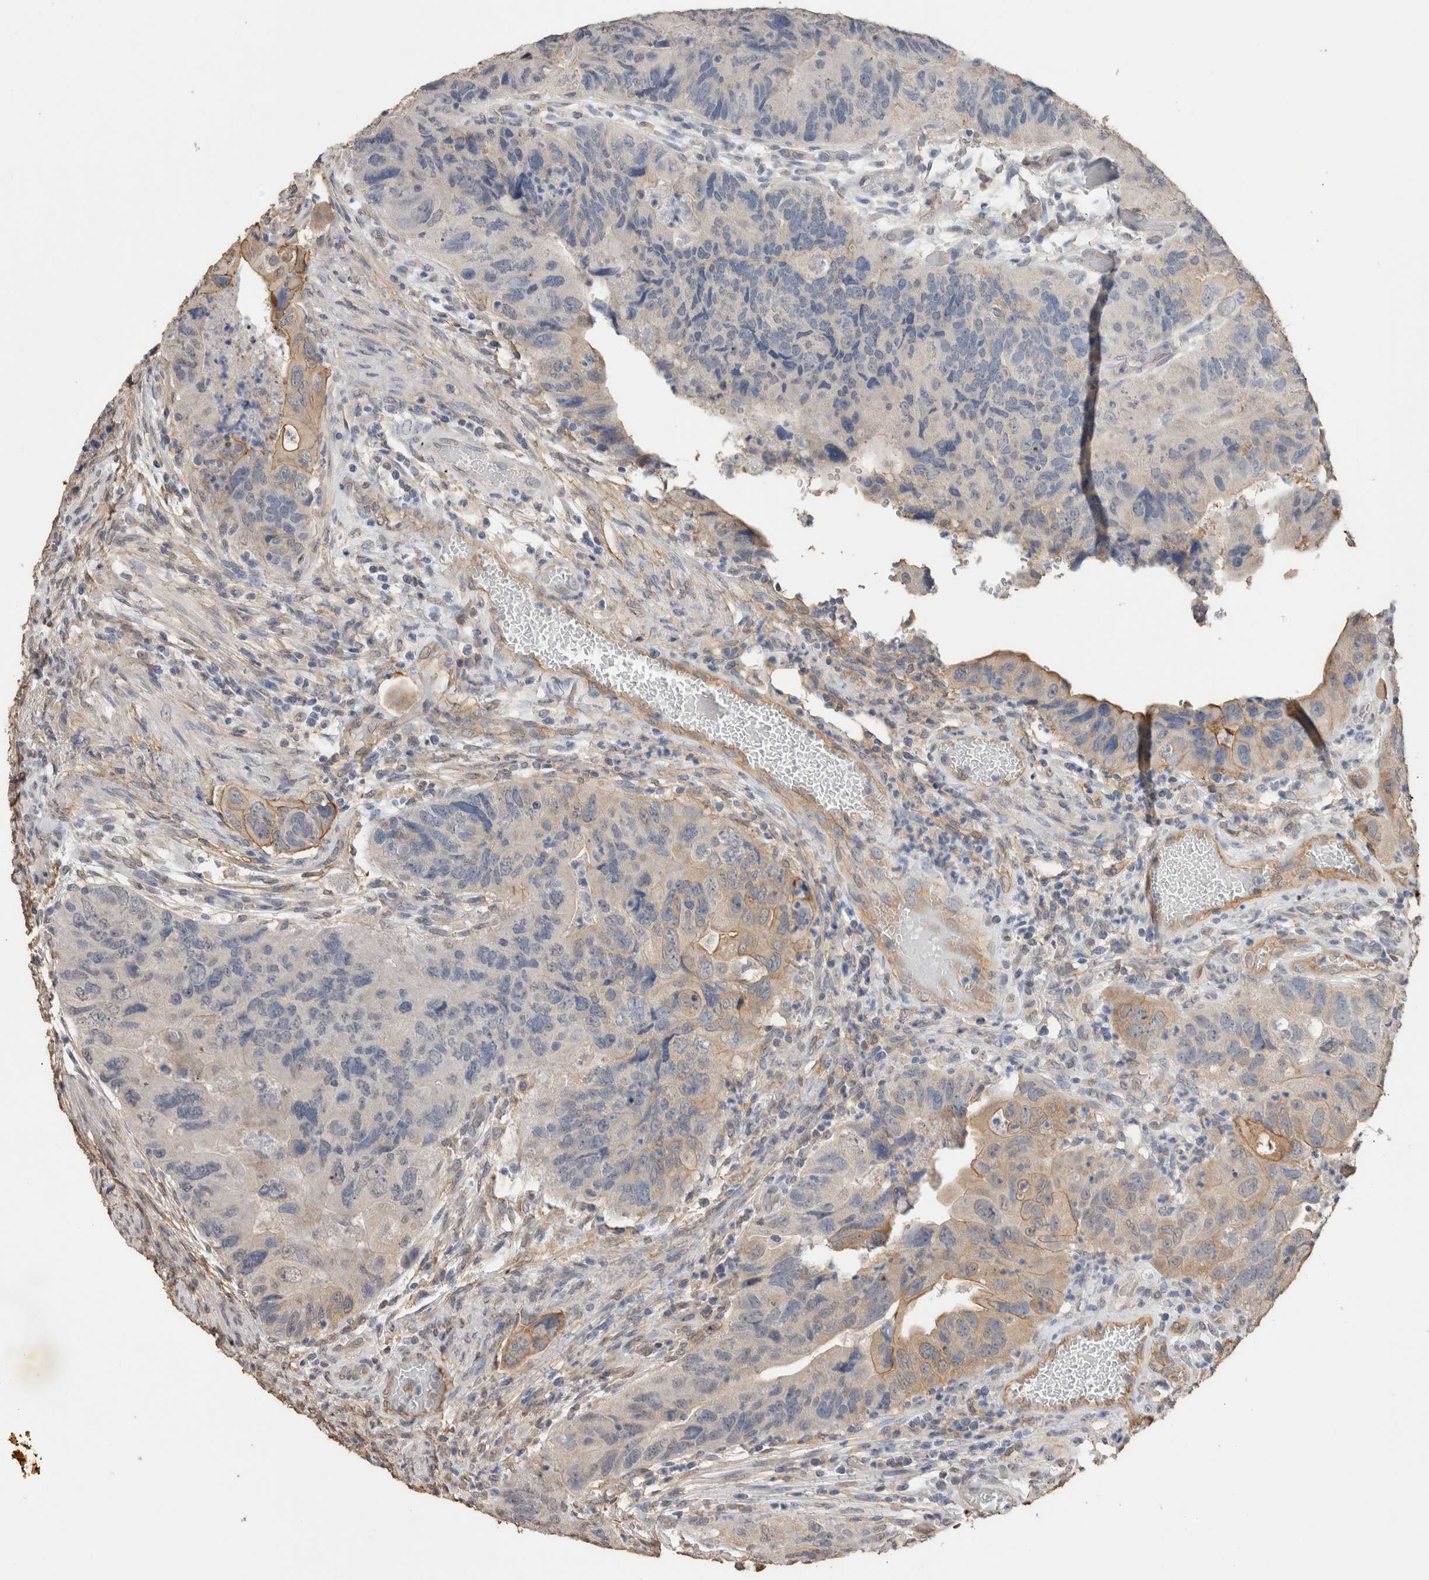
{"staining": {"intensity": "weak", "quantity": "<25%", "location": "cytoplasmic/membranous"}, "tissue": "colorectal cancer", "cell_type": "Tumor cells", "image_type": "cancer", "snomed": [{"axis": "morphology", "description": "Adenocarcinoma, NOS"}, {"axis": "topography", "description": "Rectum"}], "caption": "Tumor cells are negative for brown protein staining in colorectal cancer. (DAB immunohistochemistry (IHC) visualized using brightfield microscopy, high magnification).", "gene": "S100A10", "patient": {"sex": "male", "age": 63}}